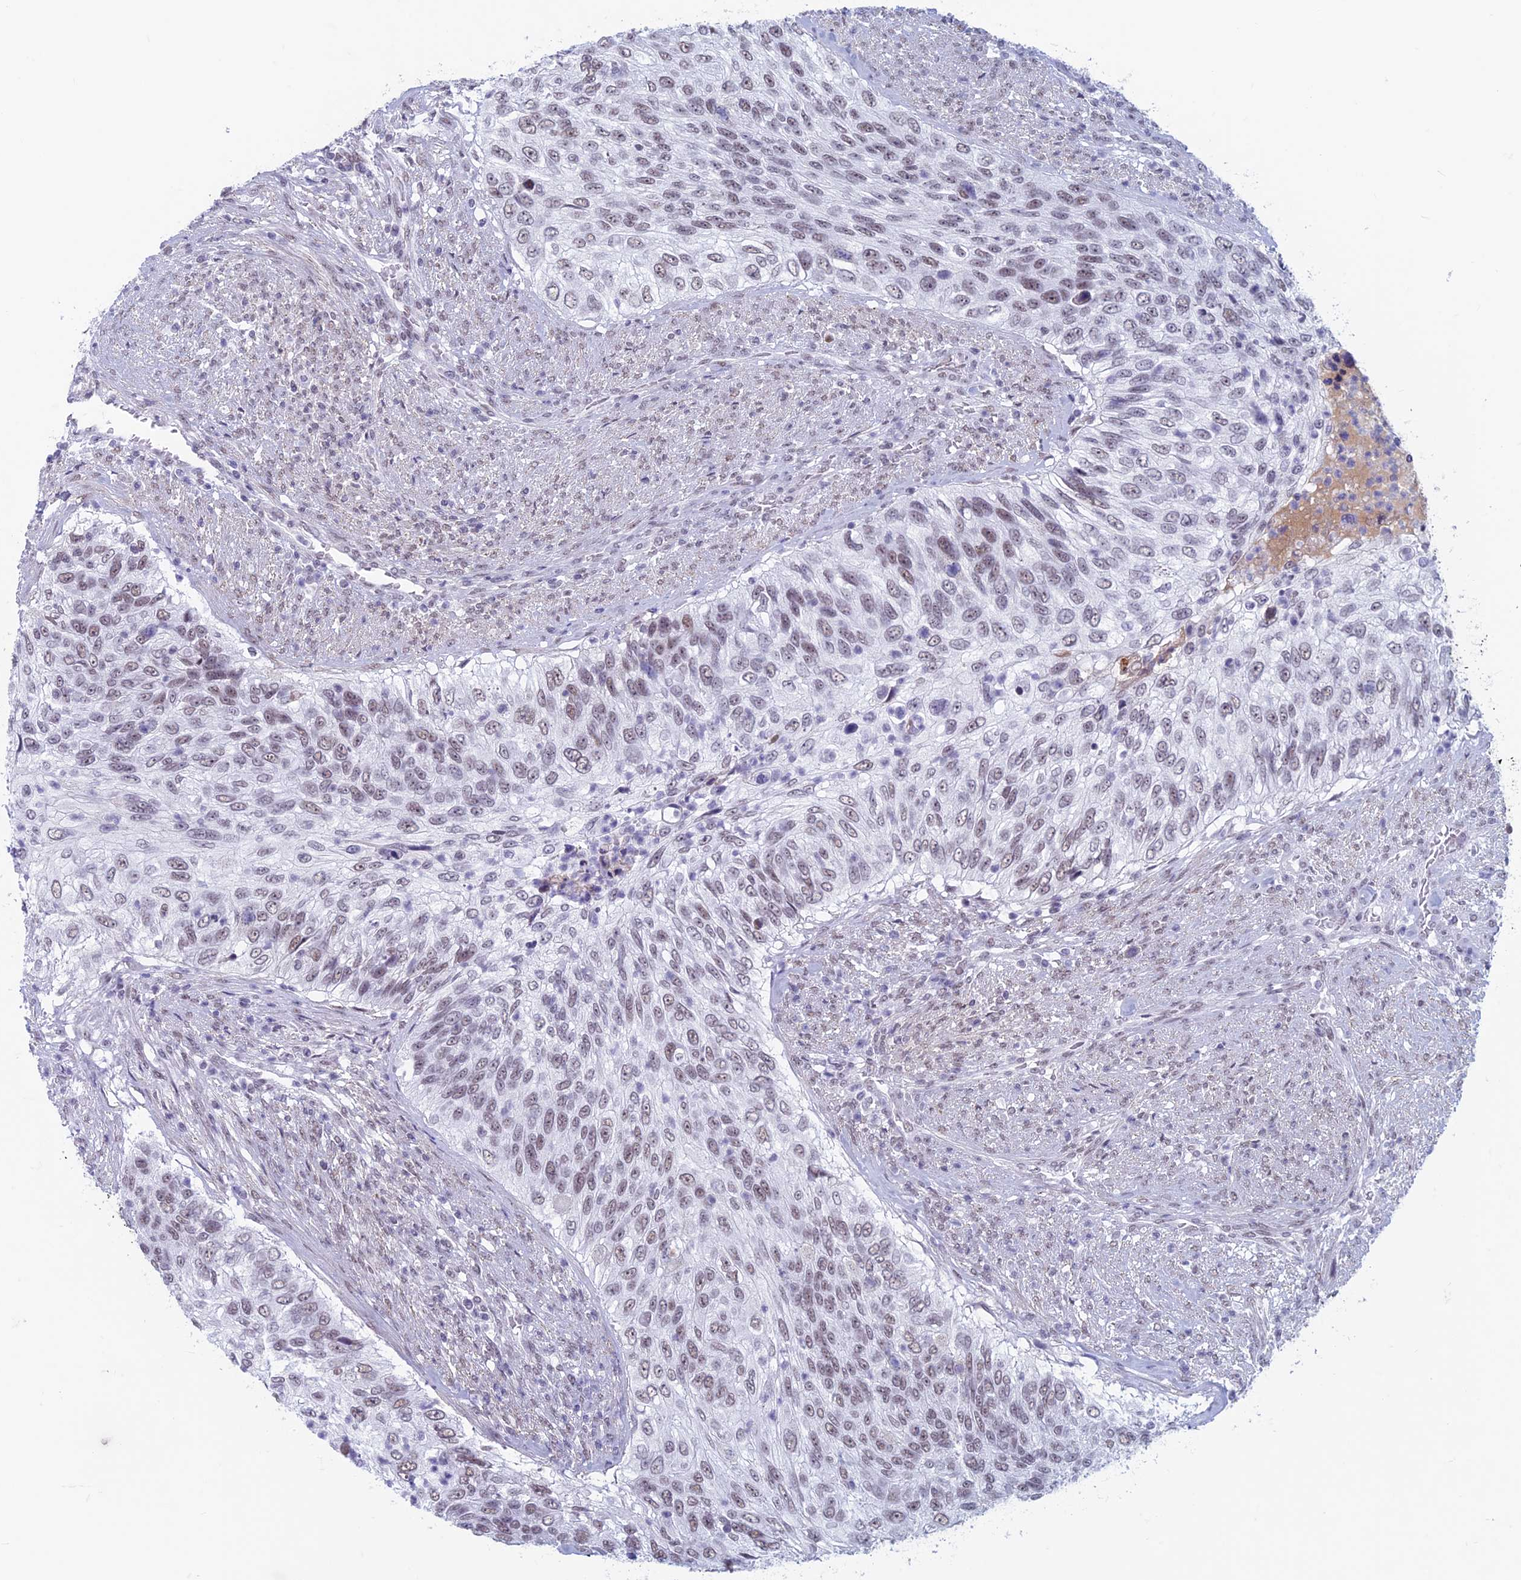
{"staining": {"intensity": "weak", "quantity": "25%-75%", "location": "nuclear"}, "tissue": "urothelial cancer", "cell_type": "Tumor cells", "image_type": "cancer", "snomed": [{"axis": "morphology", "description": "Urothelial carcinoma, High grade"}, {"axis": "topography", "description": "Urinary bladder"}], "caption": "Protein staining of urothelial carcinoma (high-grade) tissue demonstrates weak nuclear expression in about 25%-75% of tumor cells.", "gene": "ASH2L", "patient": {"sex": "female", "age": 60}}